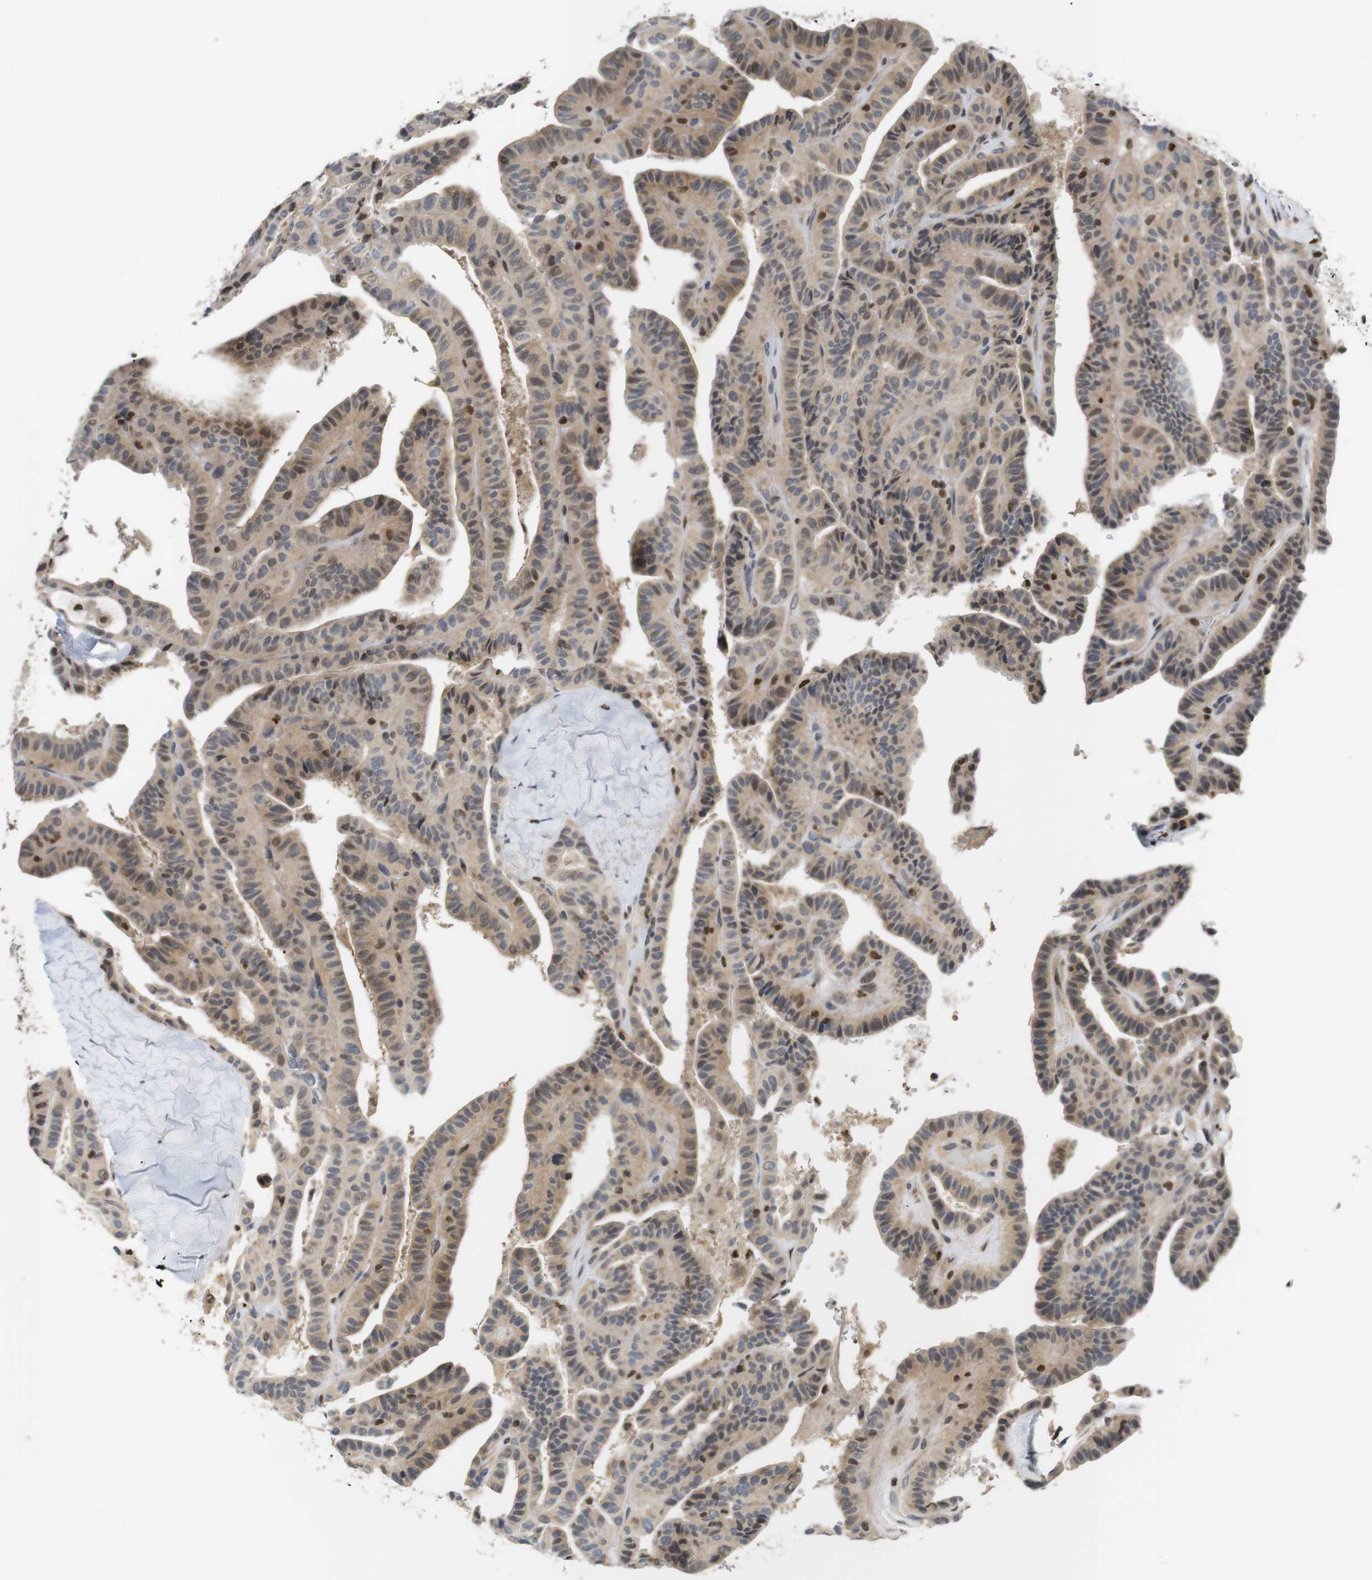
{"staining": {"intensity": "moderate", "quantity": "25%-75%", "location": "cytoplasmic/membranous"}, "tissue": "thyroid cancer", "cell_type": "Tumor cells", "image_type": "cancer", "snomed": [{"axis": "morphology", "description": "Papillary adenocarcinoma, NOS"}, {"axis": "topography", "description": "Thyroid gland"}], "caption": "This is an image of immunohistochemistry staining of papillary adenocarcinoma (thyroid), which shows moderate positivity in the cytoplasmic/membranous of tumor cells.", "gene": "MBD1", "patient": {"sex": "male", "age": 77}}